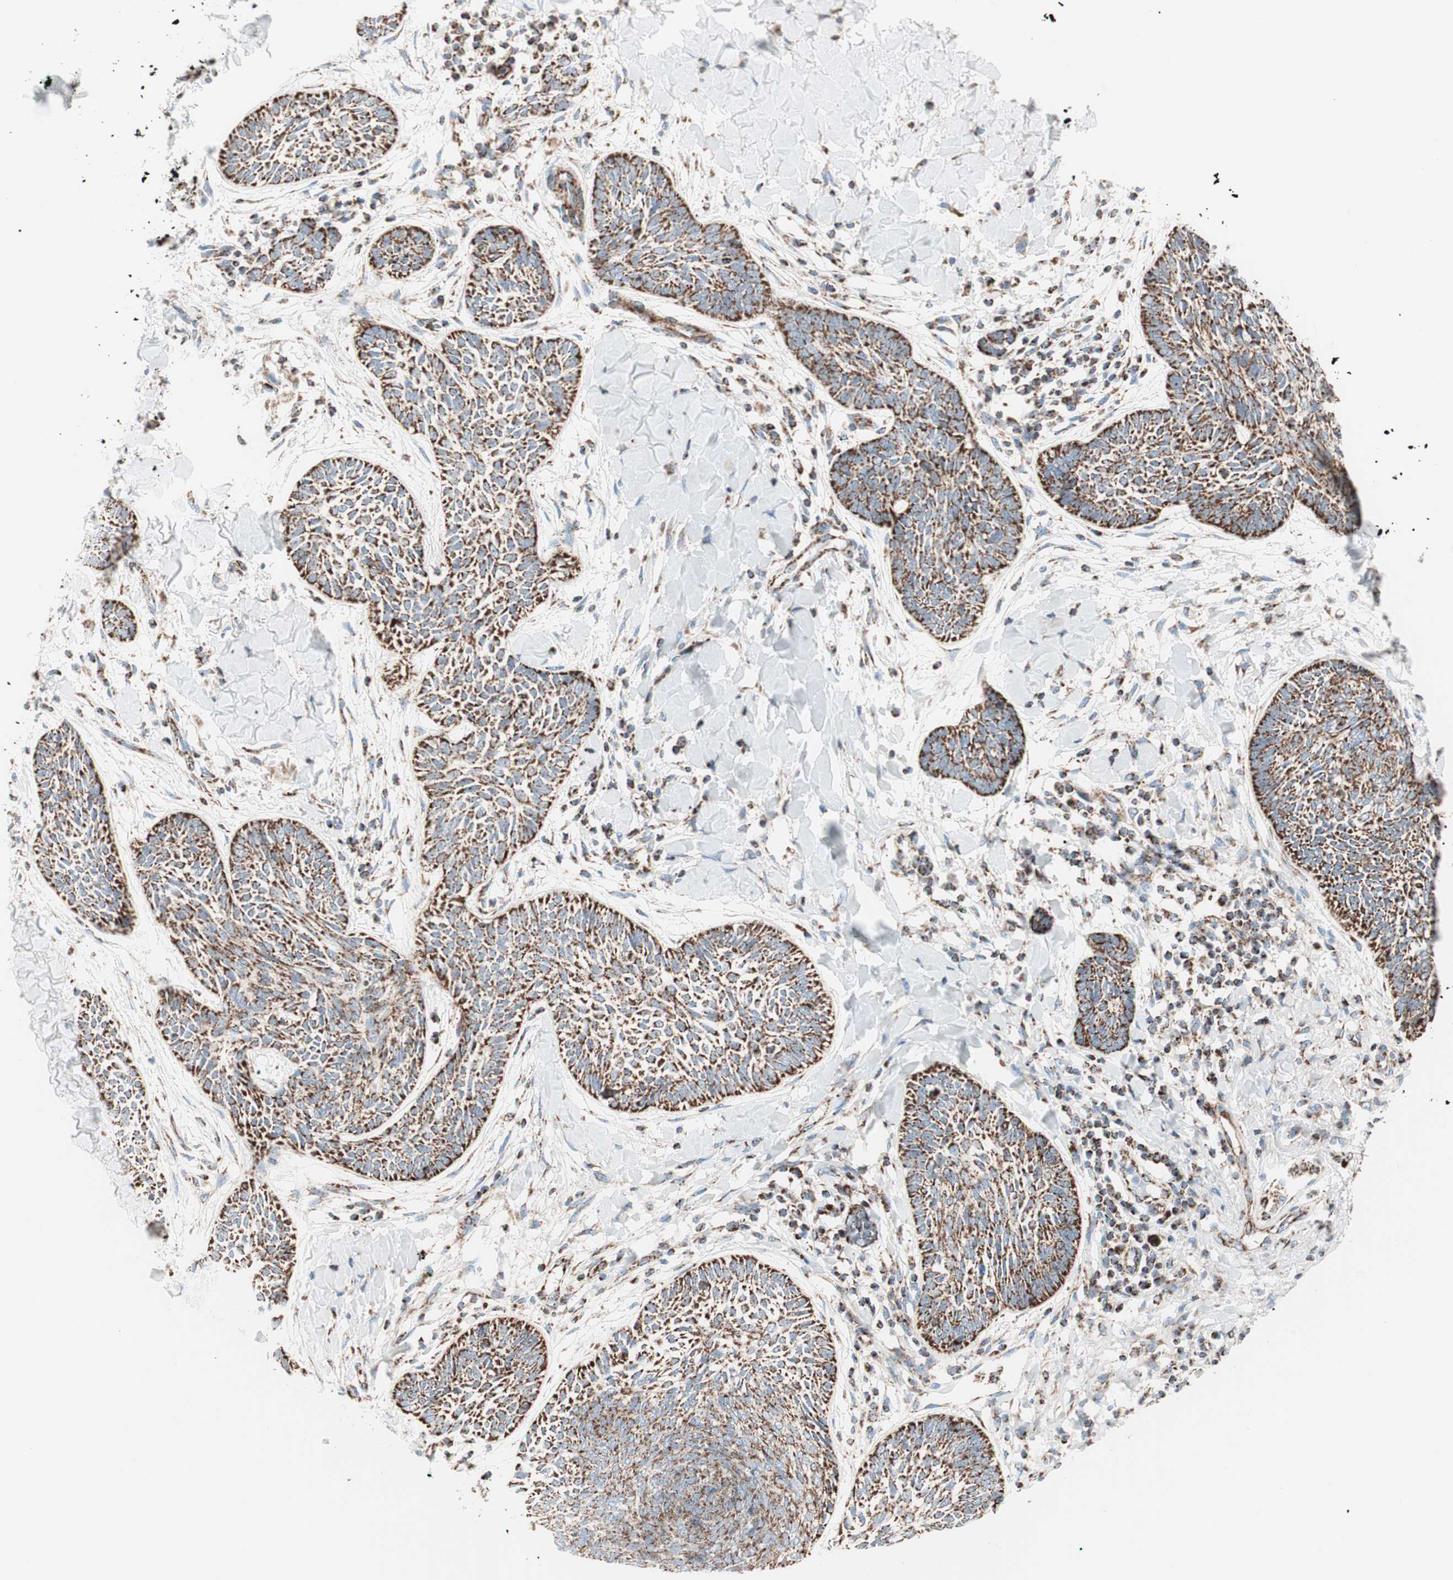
{"staining": {"intensity": "strong", "quantity": ">75%", "location": "cytoplasmic/membranous"}, "tissue": "skin cancer", "cell_type": "Tumor cells", "image_type": "cancer", "snomed": [{"axis": "morphology", "description": "Papilloma, NOS"}, {"axis": "morphology", "description": "Basal cell carcinoma"}, {"axis": "topography", "description": "Skin"}], "caption": "Tumor cells exhibit high levels of strong cytoplasmic/membranous expression in approximately >75% of cells in human skin cancer.", "gene": "TOMM20", "patient": {"sex": "male", "age": 87}}